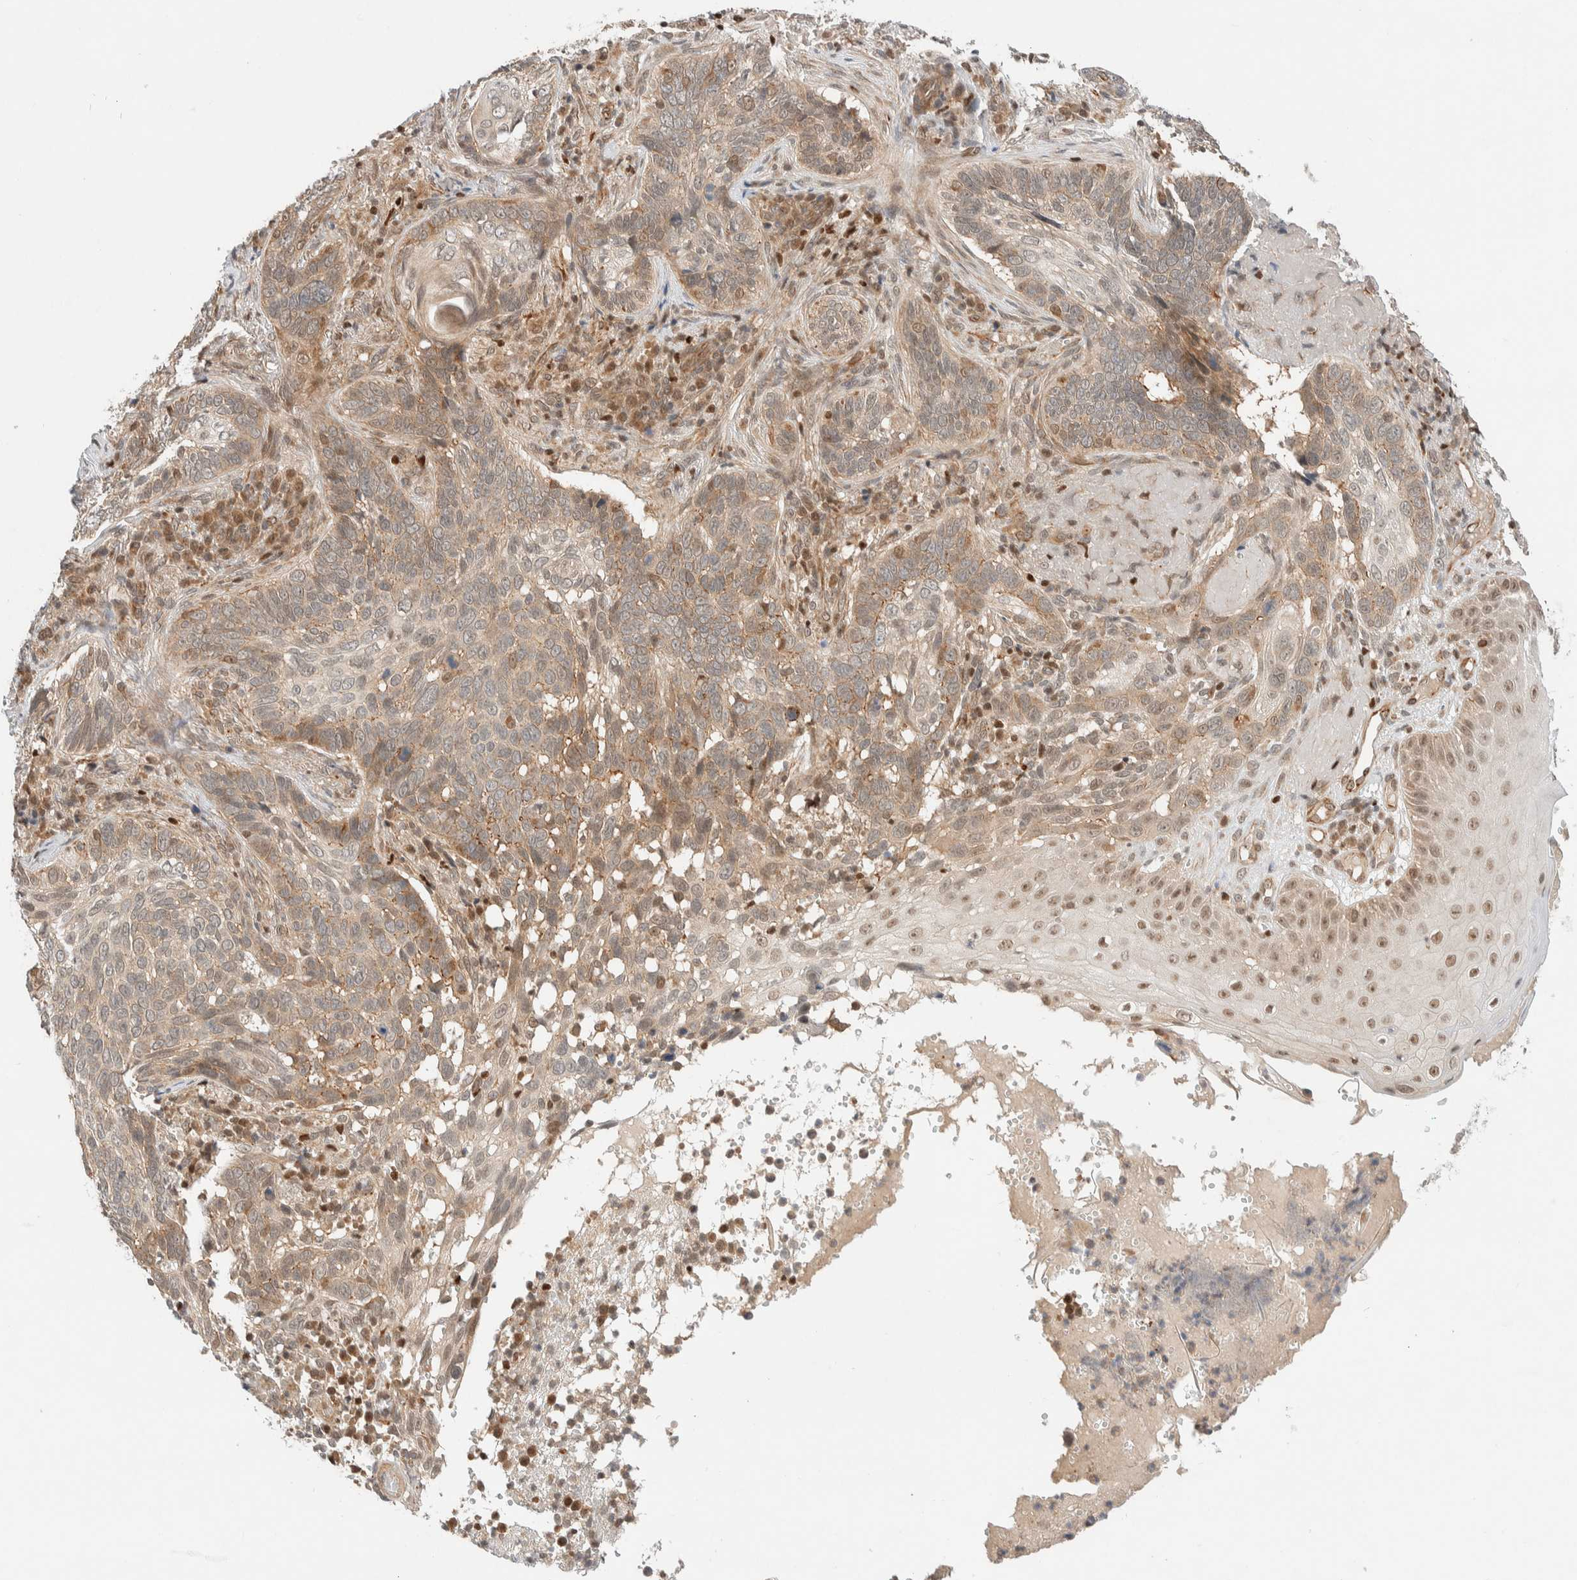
{"staining": {"intensity": "weak", "quantity": ">75%", "location": "cytoplasmic/membranous"}, "tissue": "skin cancer", "cell_type": "Tumor cells", "image_type": "cancer", "snomed": [{"axis": "morphology", "description": "Basal cell carcinoma"}, {"axis": "topography", "description": "Skin"}], "caption": "Tumor cells demonstrate low levels of weak cytoplasmic/membranous staining in about >75% of cells in skin cancer.", "gene": "C8orf76", "patient": {"sex": "female", "age": 89}}